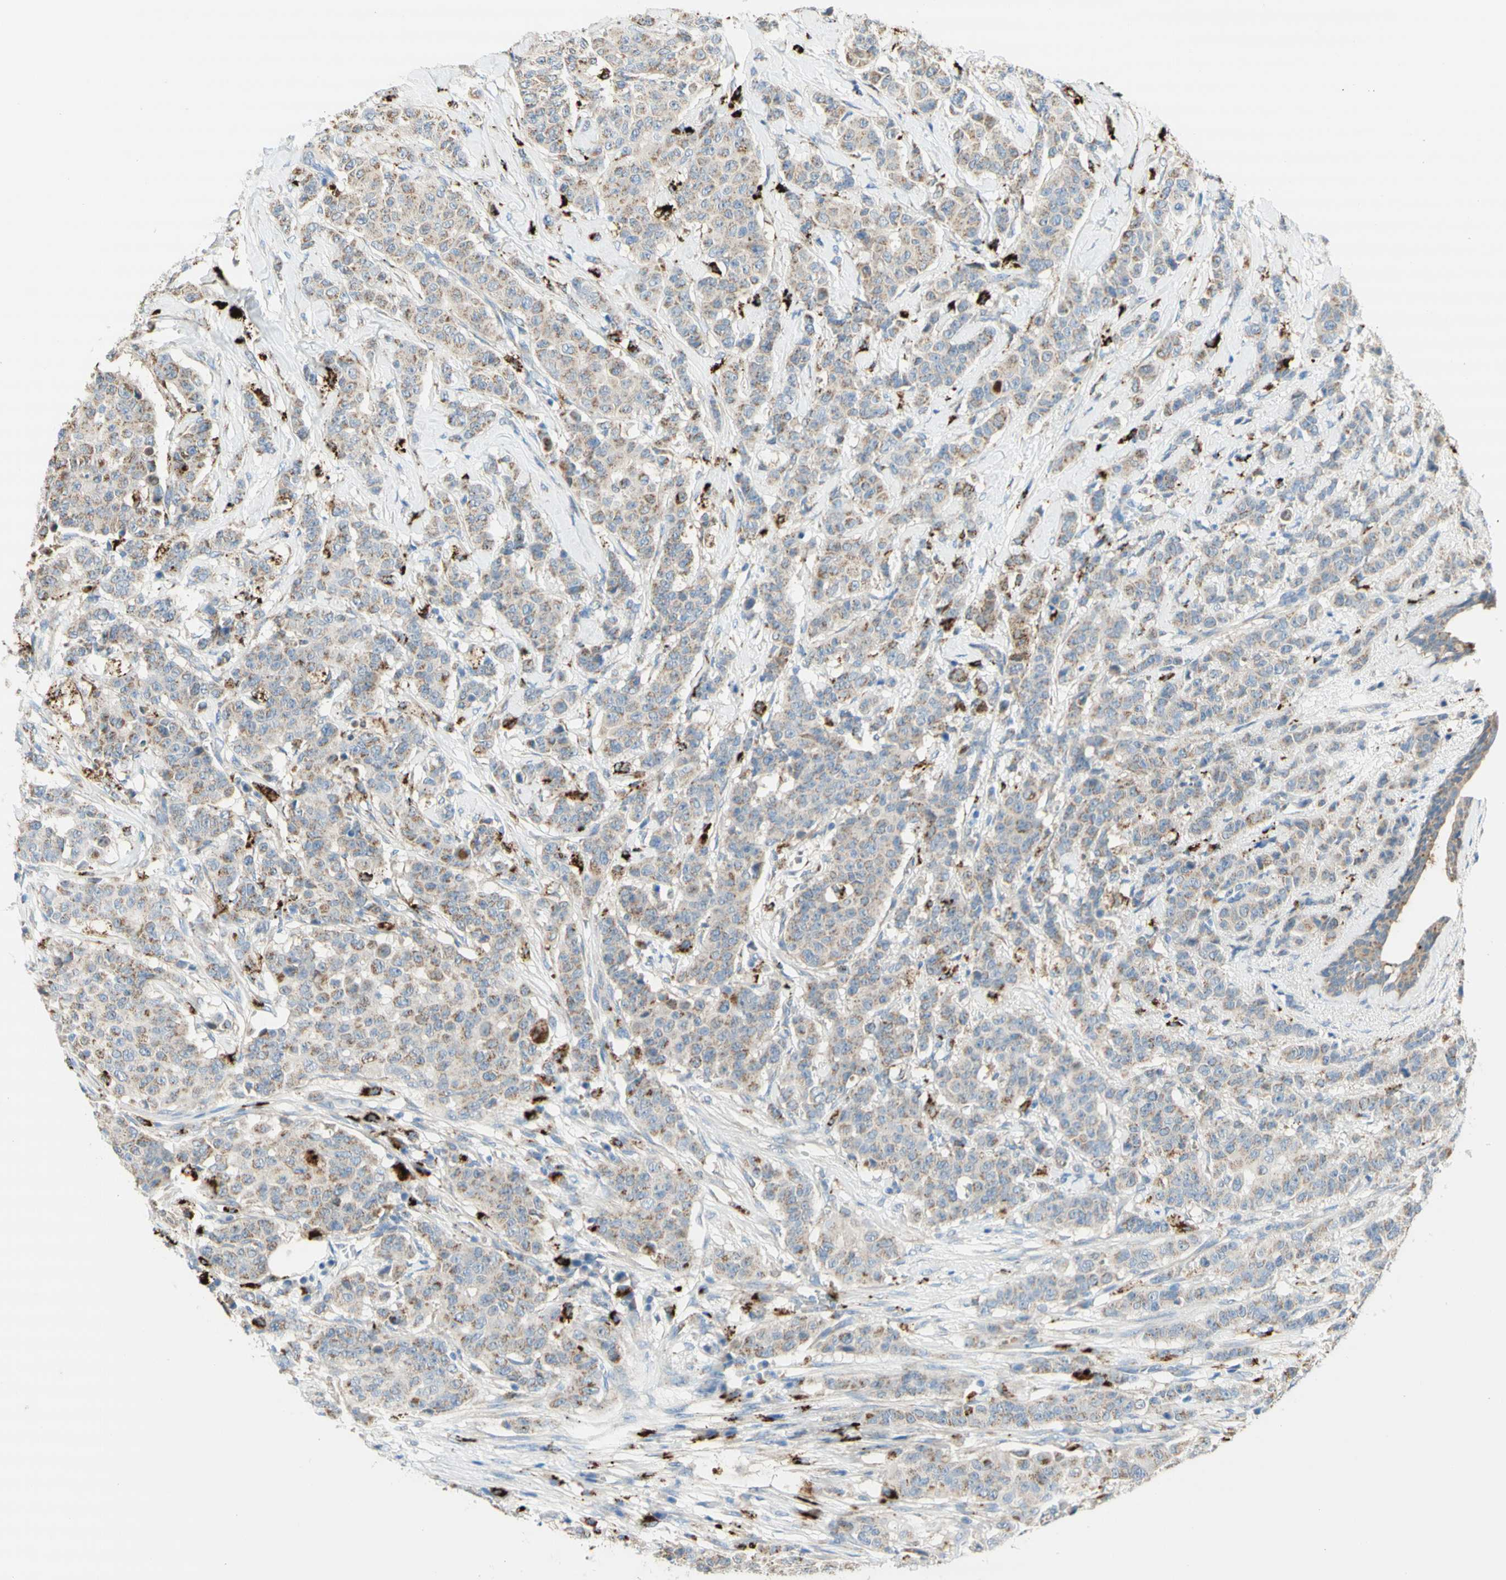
{"staining": {"intensity": "weak", "quantity": ">75%", "location": "cytoplasmic/membranous"}, "tissue": "breast cancer", "cell_type": "Tumor cells", "image_type": "cancer", "snomed": [{"axis": "morphology", "description": "Normal tissue, NOS"}, {"axis": "morphology", "description": "Duct carcinoma"}, {"axis": "topography", "description": "Breast"}], "caption": "There is low levels of weak cytoplasmic/membranous expression in tumor cells of intraductal carcinoma (breast), as demonstrated by immunohistochemical staining (brown color).", "gene": "URB2", "patient": {"sex": "female", "age": 40}}